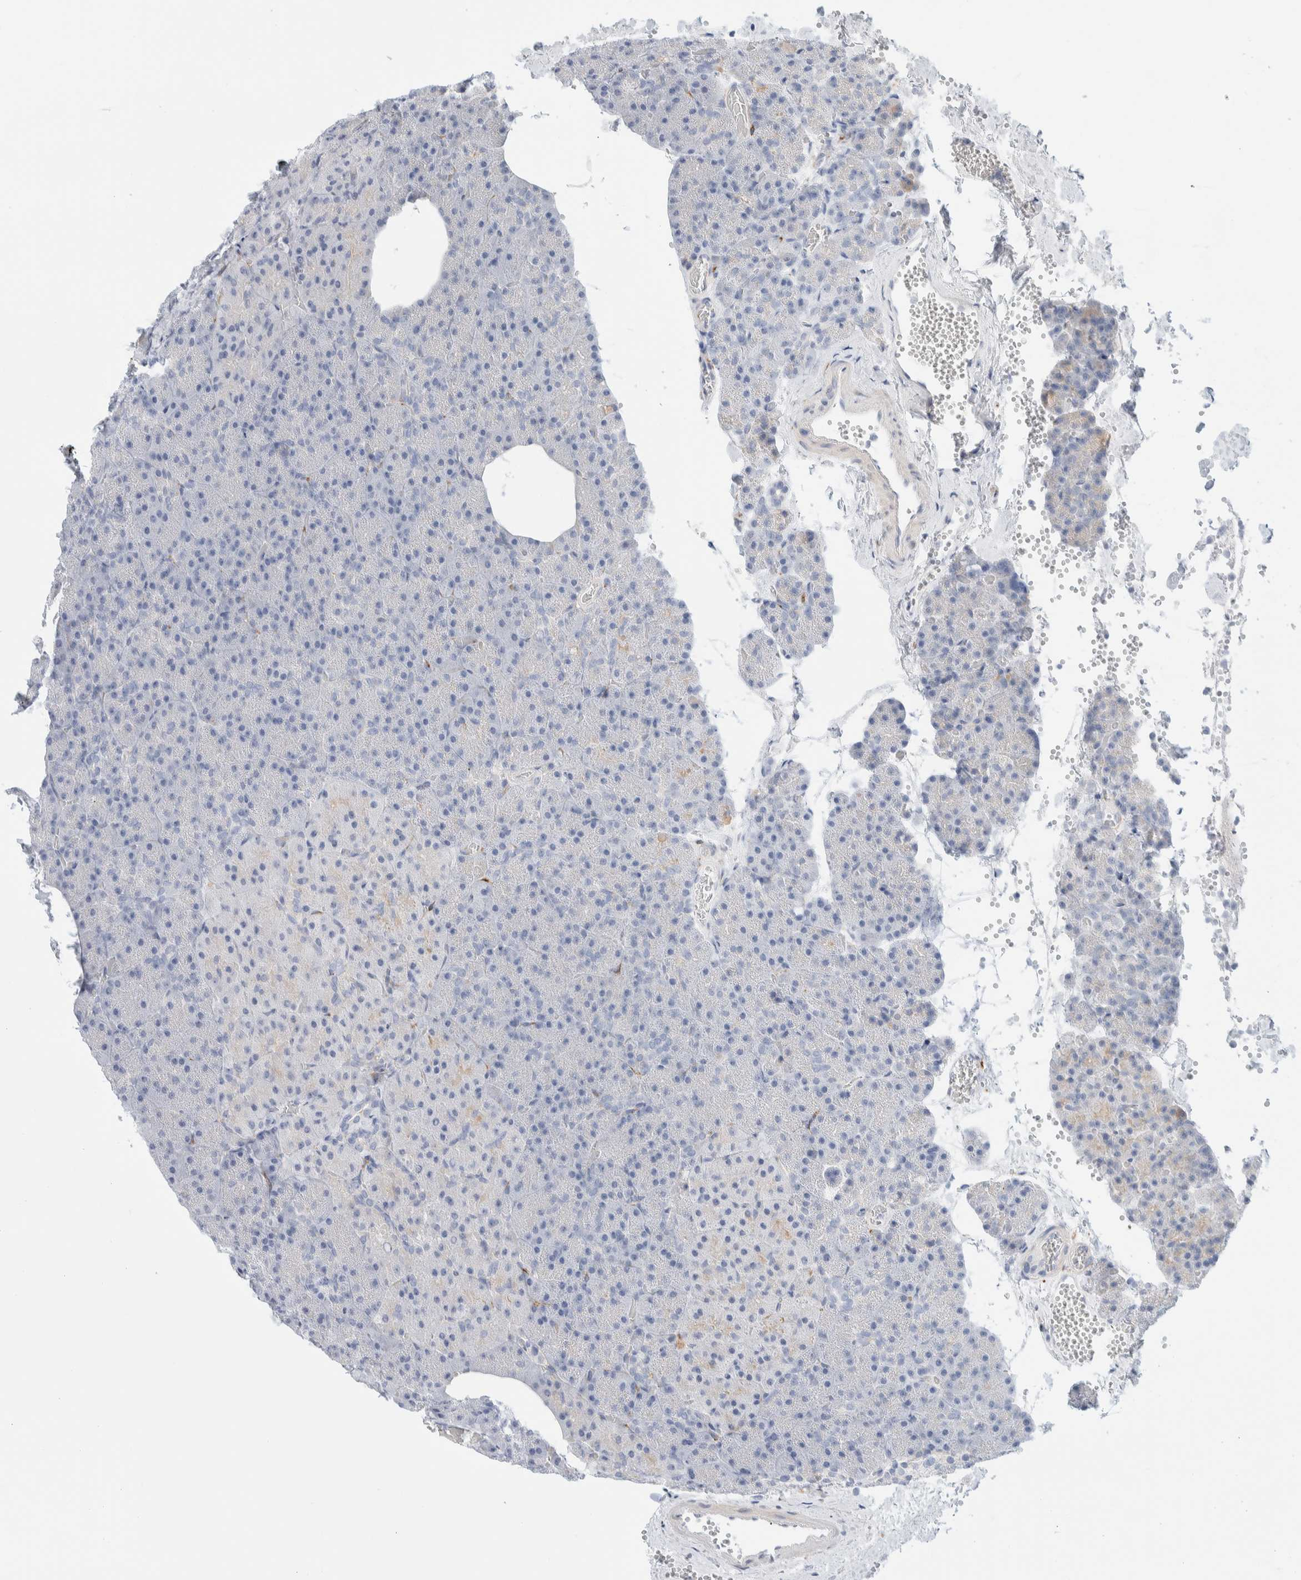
{"staining": {"intensity": "weak", "quantity": "<25%", "location": "cytoplasmic/membranous"}, "tissue": "pancreas", "cell_type": "Exocrine glandular cells", "image_type": "normal", "snomed": [{"axis": "morphology", "description": "Normal tissue, NOS"}, {"axis": "morphology", "description": "Carcinoid, malignant, NOS"}, {"axis": "topography", "description": "Pancreas"}], "caption": "This is an IHC histopathology image of benign pancreas. There is no positivity in exocrine glandular cells.", "gene": "ATCAY", "patient": {"sex": "female", "age": 35}}